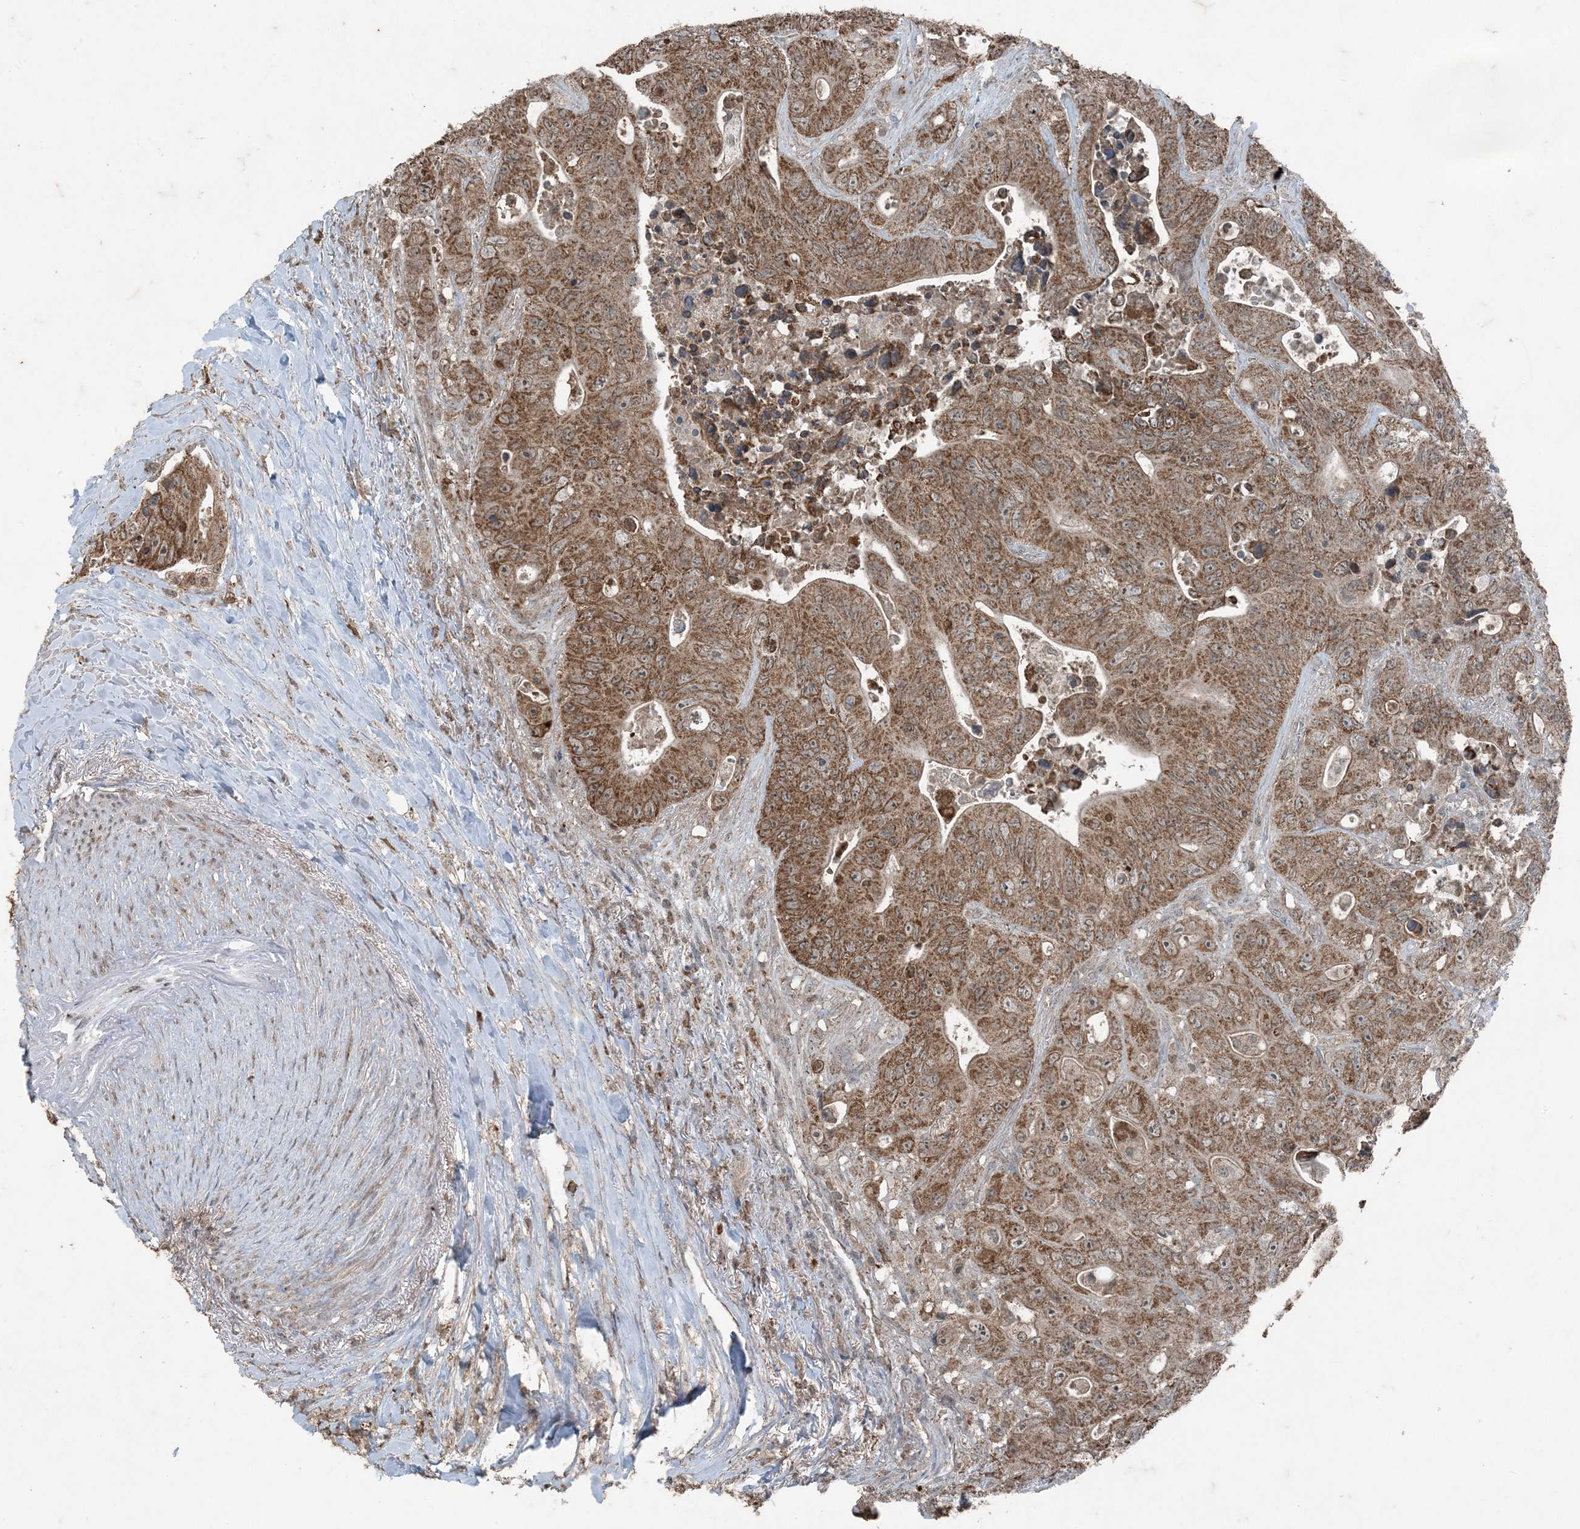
{"staining": {"intensity": "moderate", "quantity": ">75%", "location": "cytoplasmic/membranous"}, "tissue": "colorectal cancer", "cell_type": "Tumor cells", "image_type": "cancer", "snomed": [{"axis": "morphology", "description": "Adenocarcinoma, NOS"}, {"axis": "topography", "description": "Colon"}], "caption": "Adenocarcinoma (colorectal) stained with a protein marker demonstrates moderate staining in tumor cells.", "gene": "GNL1", "patient": {"sex": "female", "age": 46}}